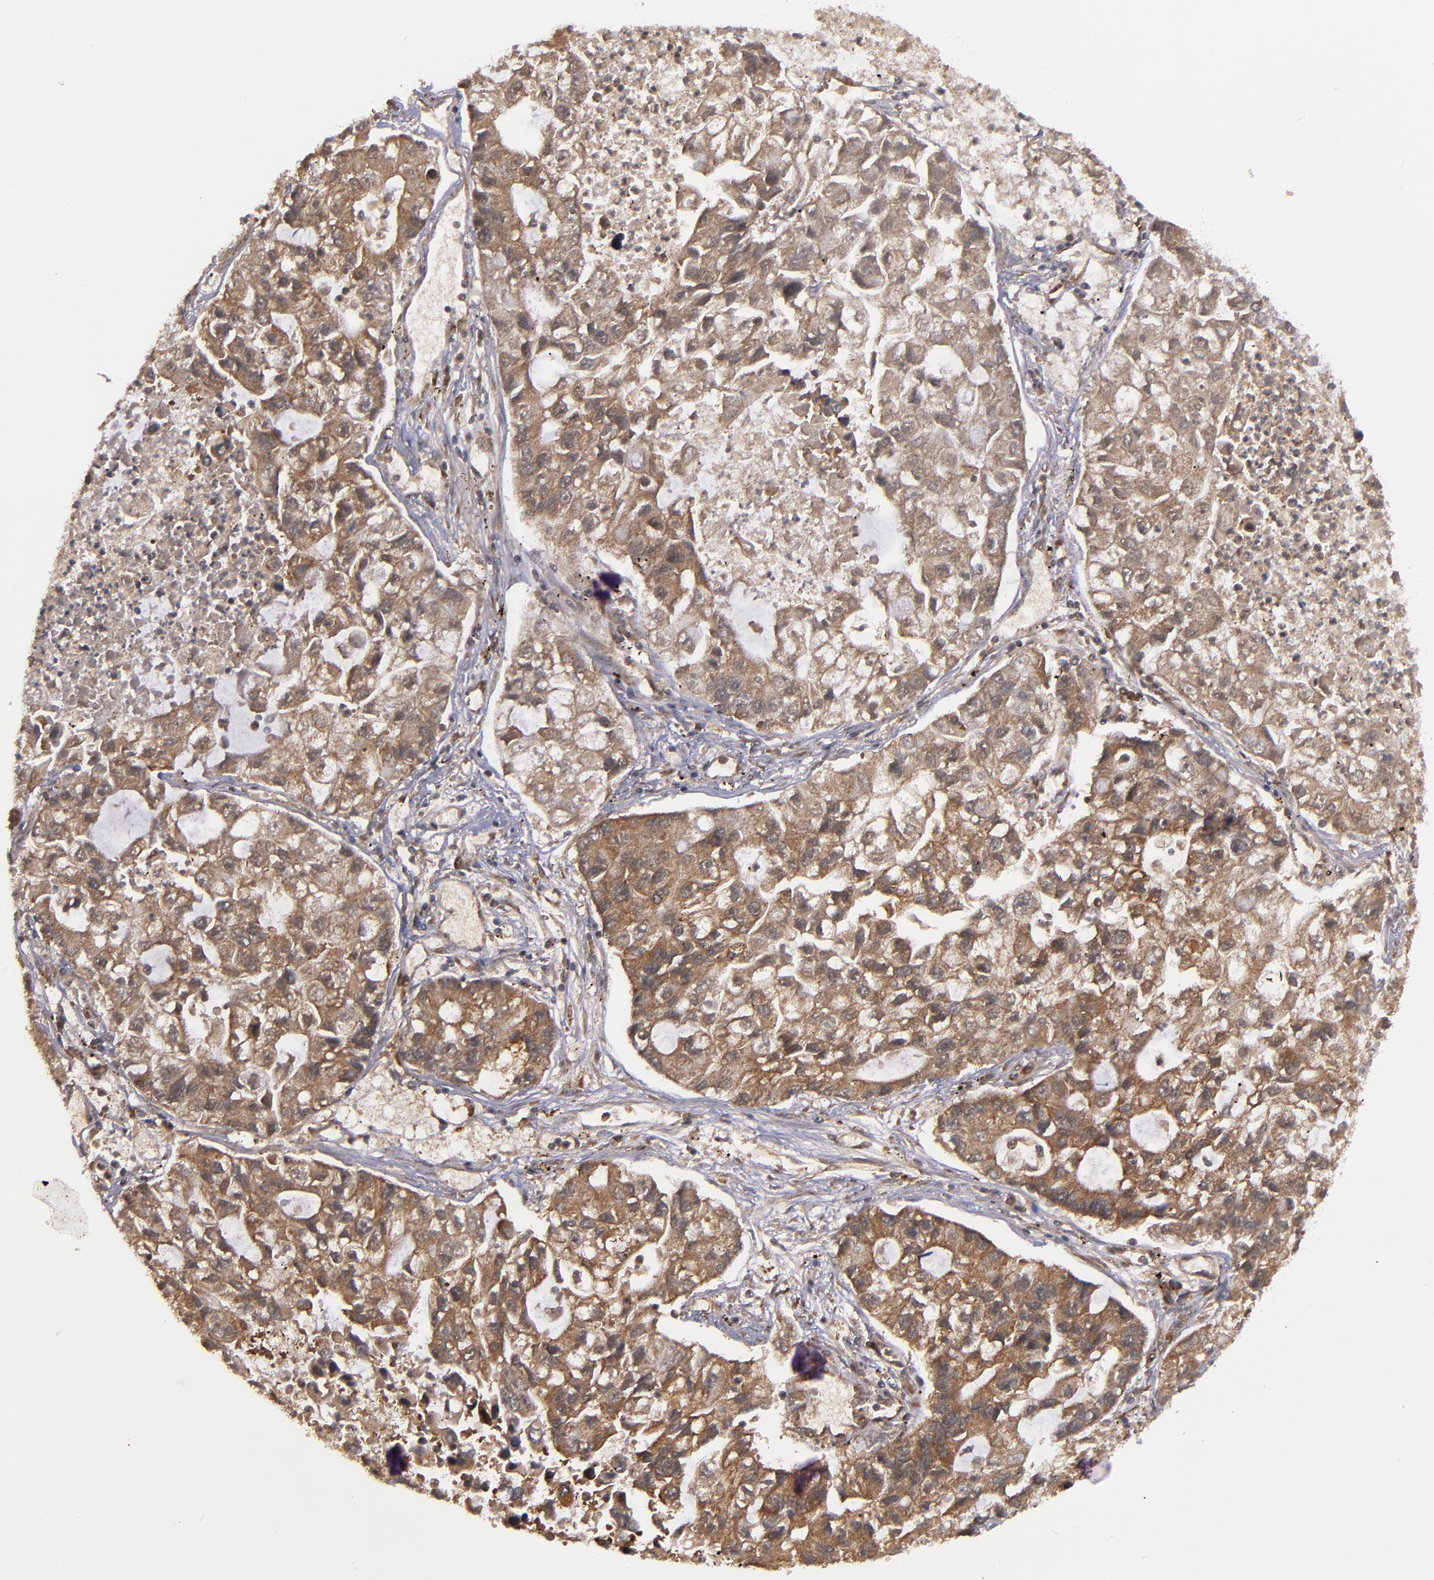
{"staining": {"intensity": "moderate", "quantity": ">75%", "location": "cytoplasmic/membranous"}, "tissue": "lung cancer", "cell_type": "Tumor cells", "image_type": "cancer", "snomed": [{"axis": "morphology", "description": "Adenocarcinoma, NOS"}, {"axis": "topography", "description": "Lung"}], "caption": "The photomicrograph displays immunohistochemical staining of lung adenocarcinoma. There is moderate cytoplasmic/membranous staining is appreciated in about >75% of tumor cells.", "gene": "BDKRB1", "patient": {"sex": "female", "age": 51}}